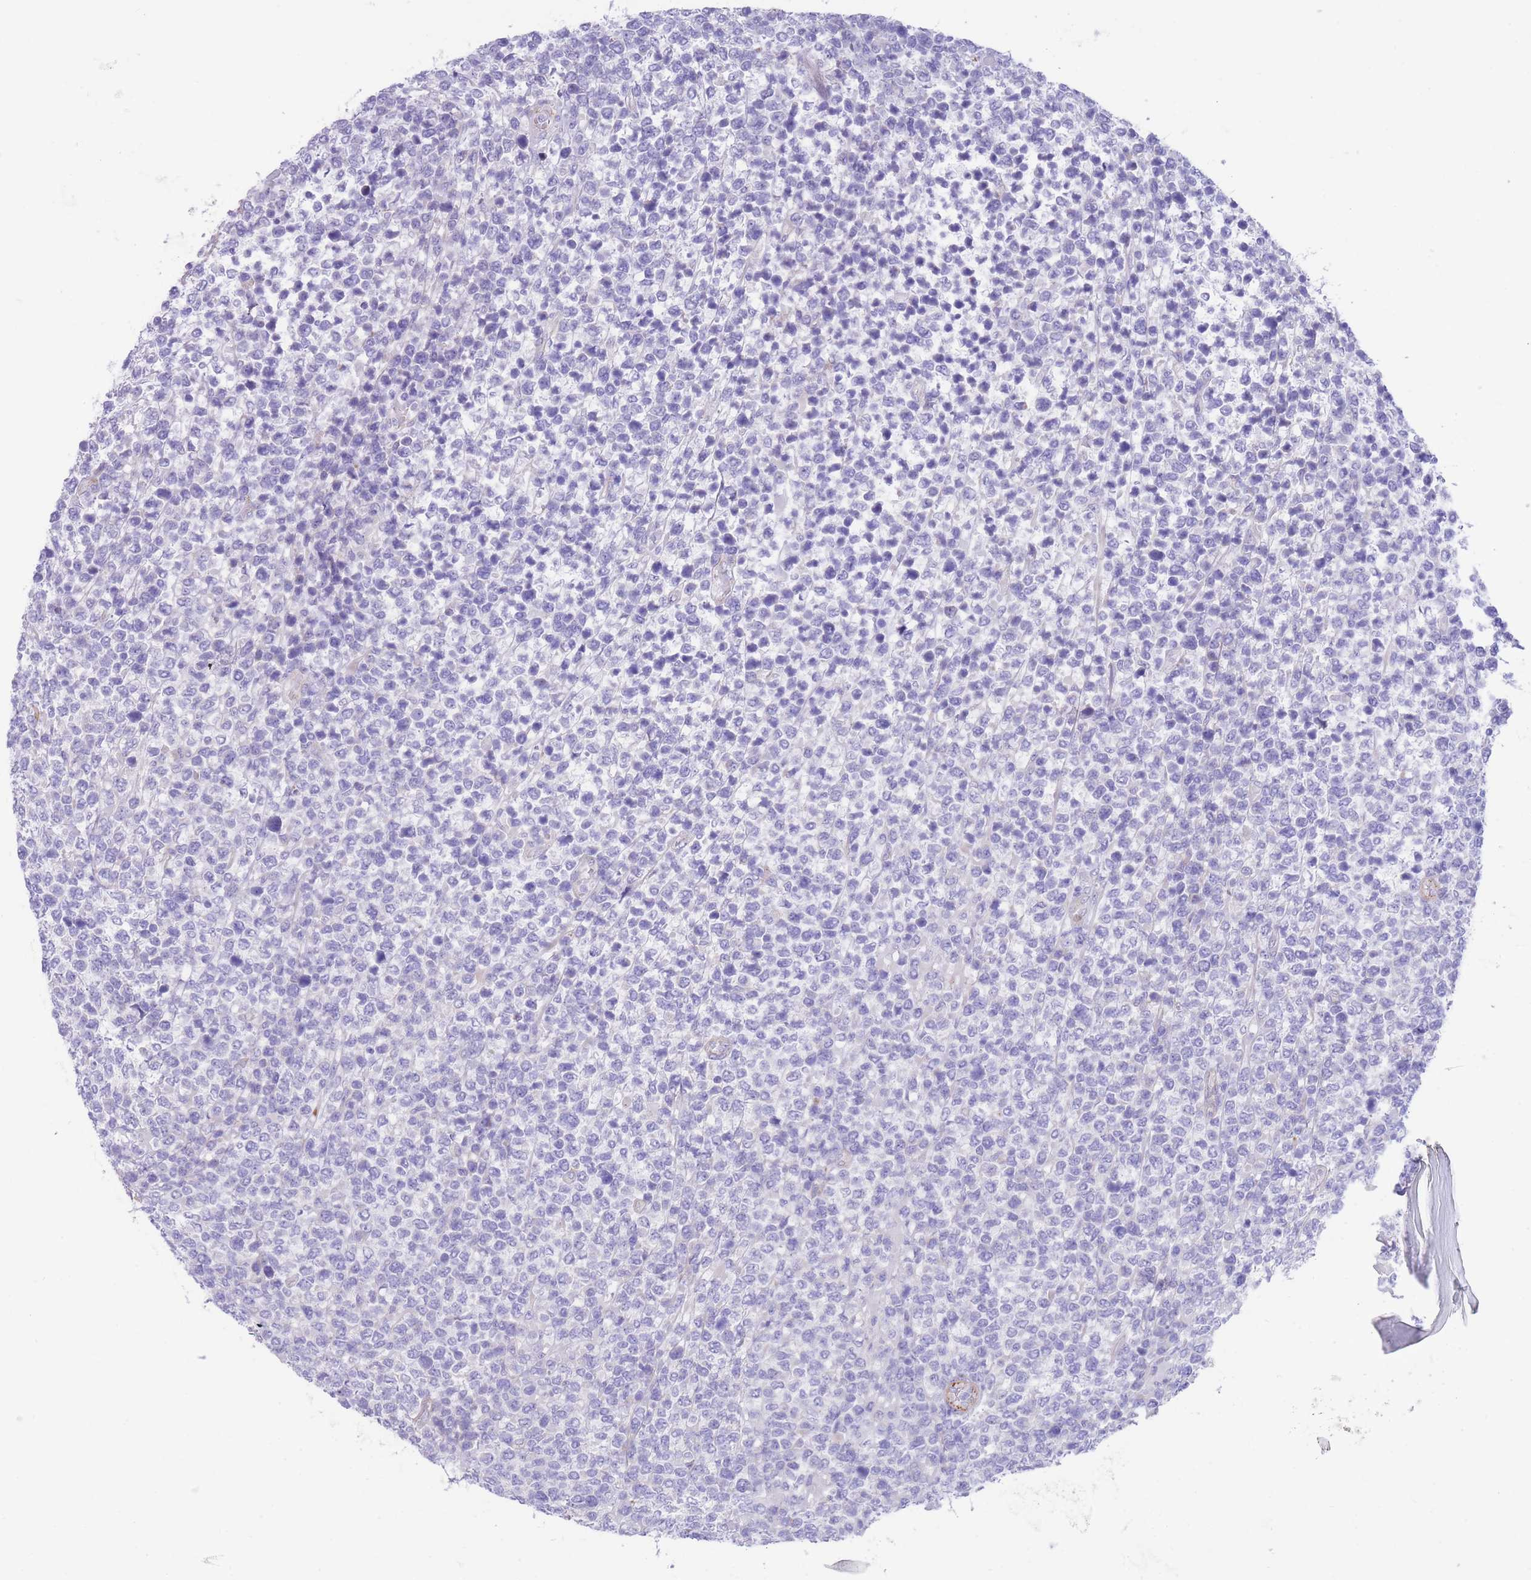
{"staining": {"intensity": "negative", "quantity": "none", "location": "none"}, "tissue": "lymphoma", "cell_type": "Tumor cells", "image_type": "cancer", "snomed": [{"axis": "morphology", "description": "Malignant lymphoma, non-Hodgkin's type, High grade"}, {"axis": "topography", "description": "Soft tissue"}], "caption": "The histopathology image reveals no staining of tumor cells in lymphoma.", "gene": "DET1", "patient": {"sex": "female", "age": 56}}